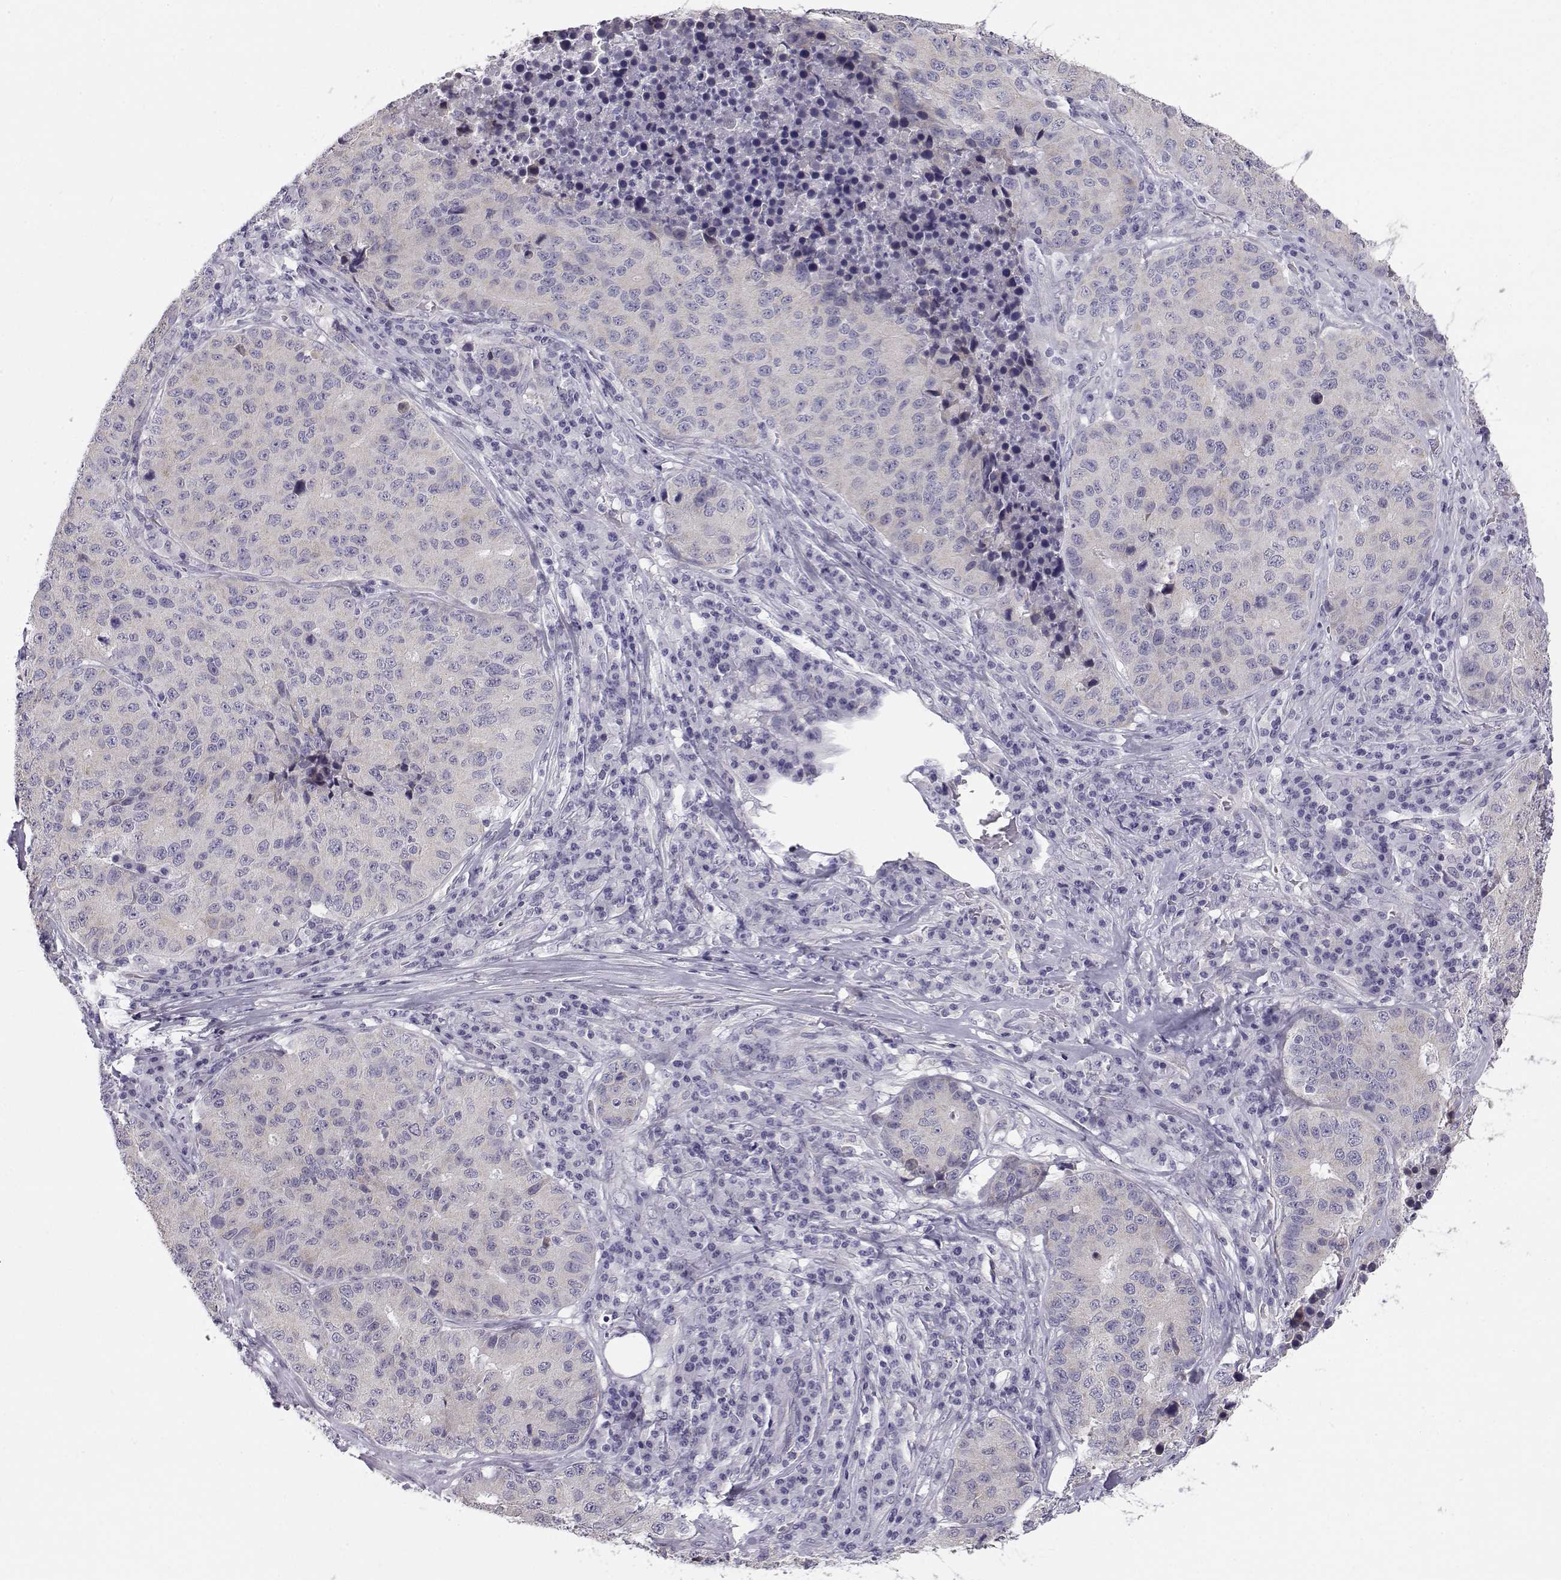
{"staining": {"intensity": "negative", "quantity": "none", "location": "none"}, "tissue": "stomach cancer", "cell_type": "Tumor cells", "image_type": "cancer", "snomed": [{"axis": "morphology", "description": "Adenocarcinoma, NOS"}, {"axis": "topography", "description": "Stomach"}], "caption": "This is an immunohistochemistry photomicrograph of stomach cancer (adenocarcinoma). There is no positivity in tumor cells.", "gene": "KCNMB4", "patient": {"sex": "male", "age": 71}}